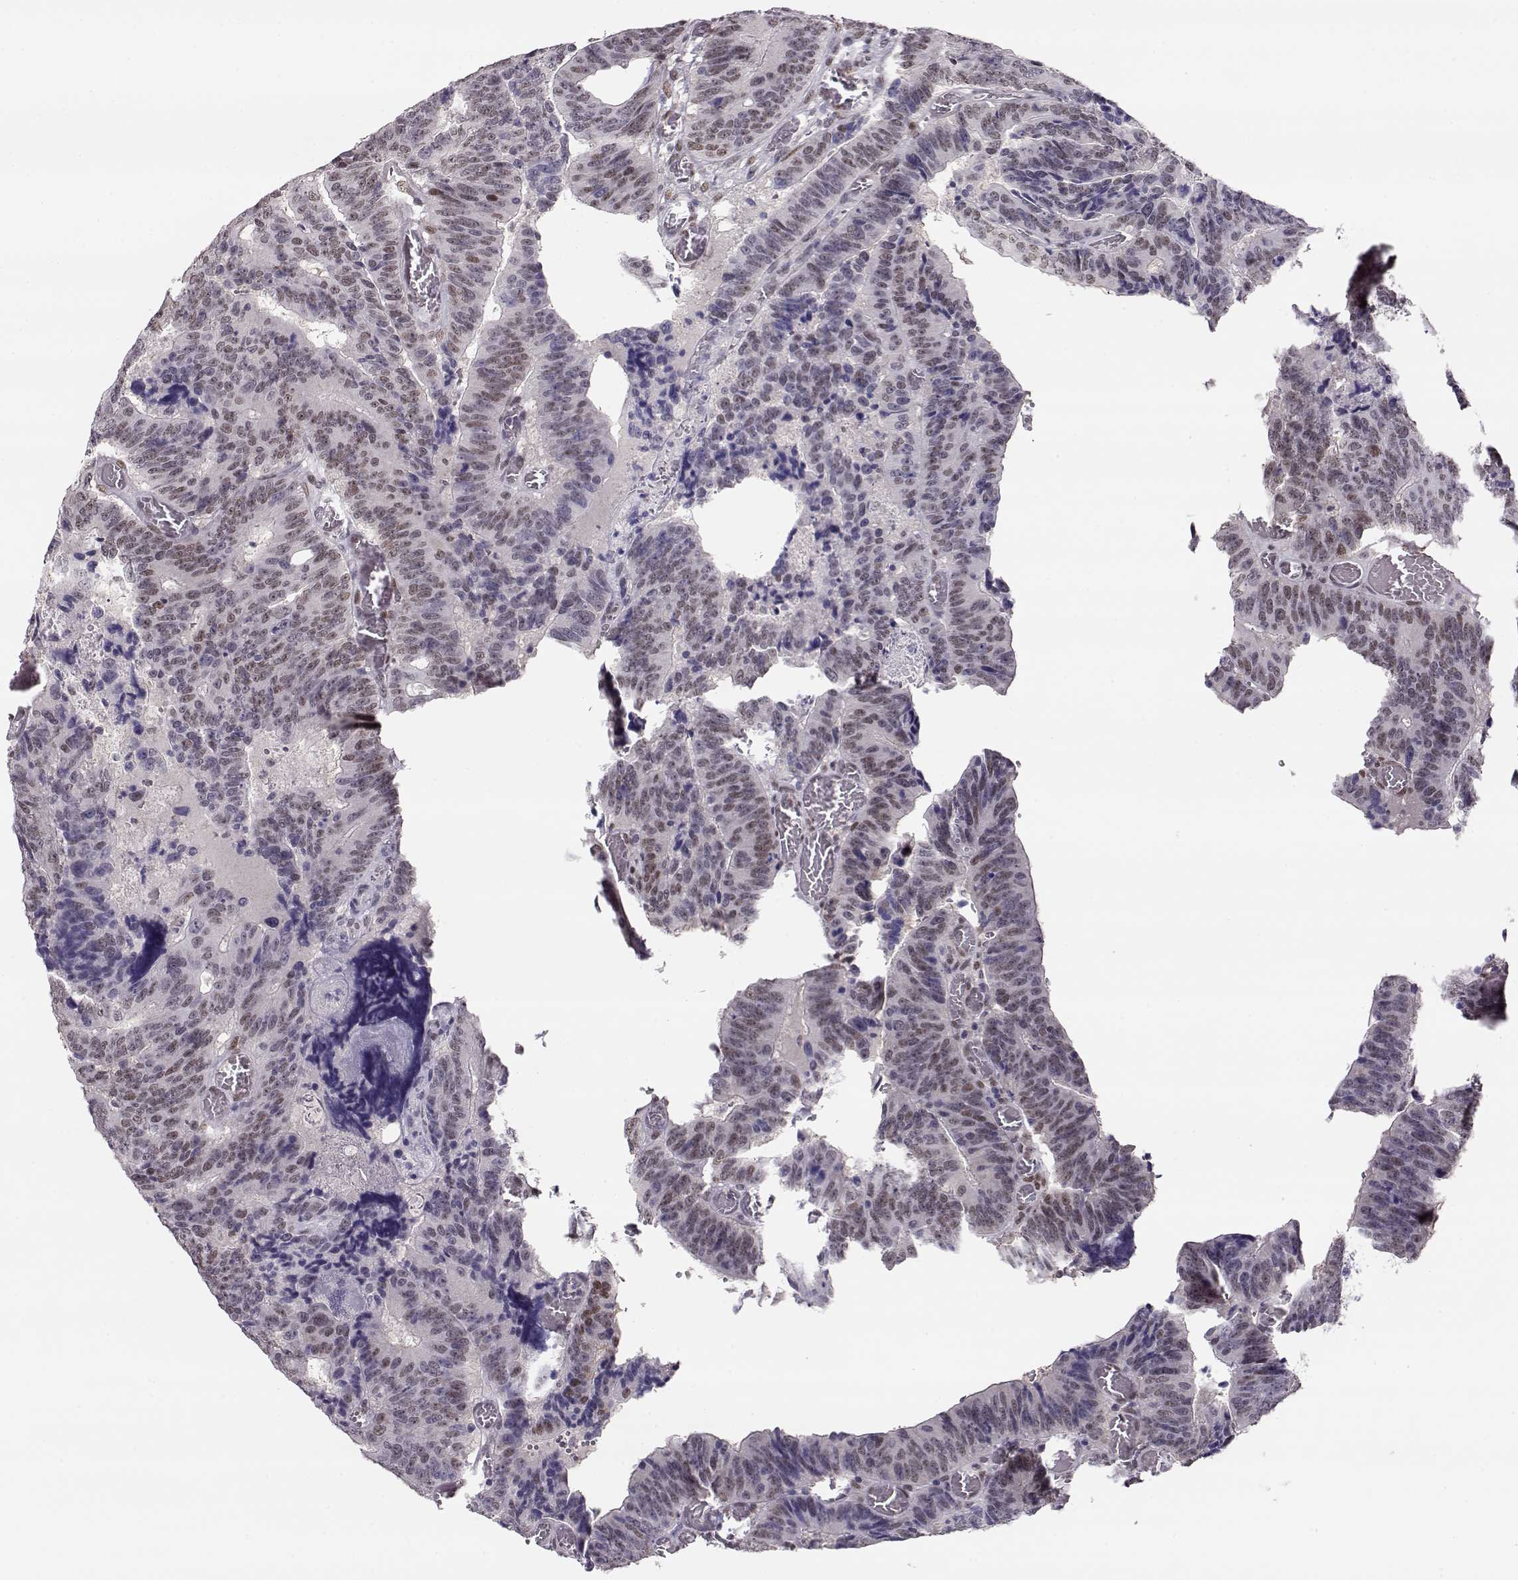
{"staining": {"intensity": "weak", "quantity": "25%-75%", "location": "nuclear"}, "tissue": "colorectal cancer", "cell_type": "Tumor cells", "image_type": "cancer", "snomed": [{"axis": "morphology", "description": "Adenocarcinoma, NOS"}, {"axis": "topography", "description": "Colon"}], "caption": "The micrograph demonstrates a brown stain indicating the presence of a protein in the nuclear of tumor cells in adenocarcinoma (colorectal).", "gene": "POLI", "patient": {"sex": "female", "age": 82}}